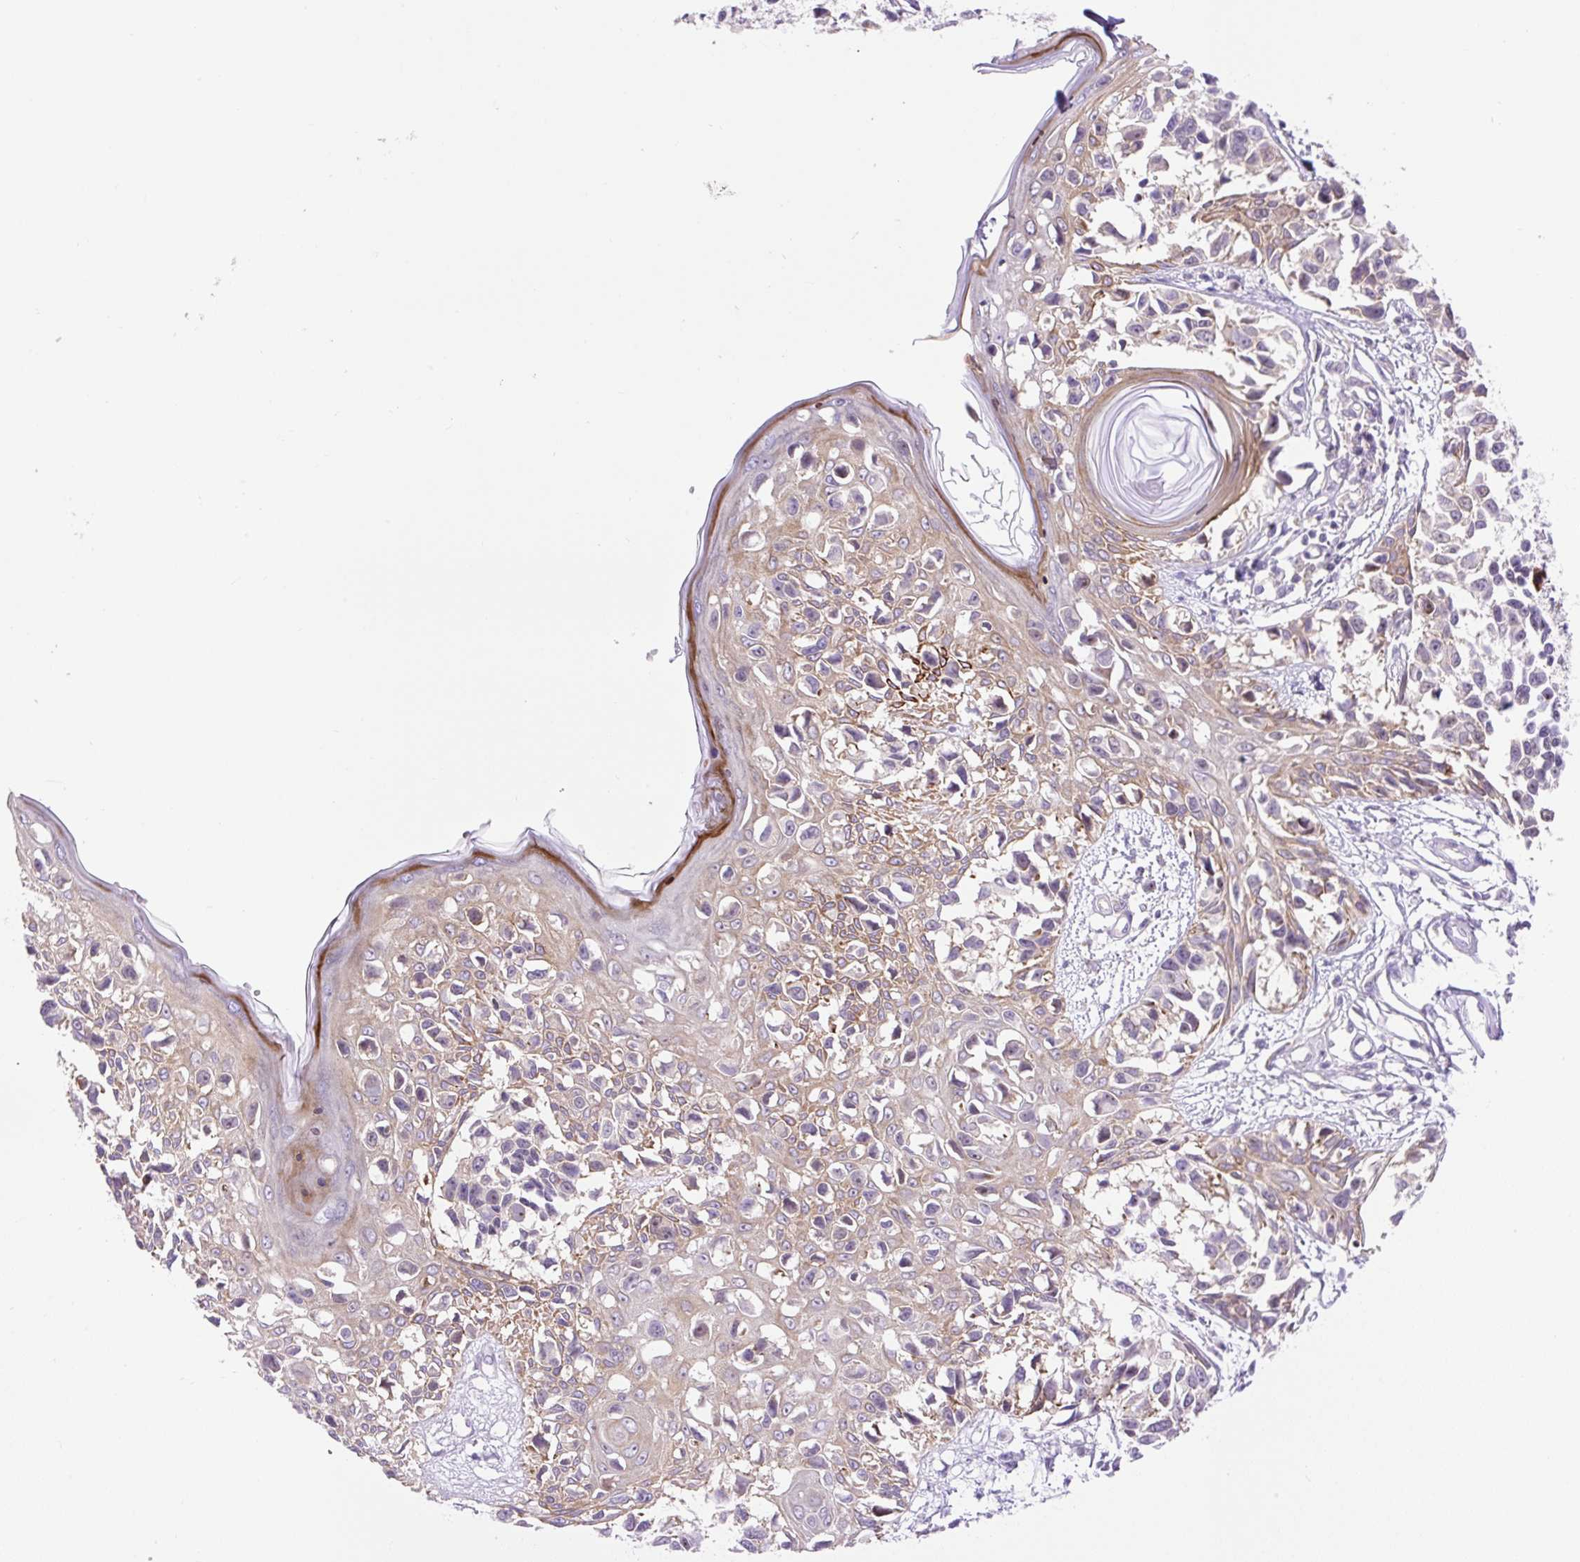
{"staining": {"intensity": "weak", "quantity": "<25%", "location": "cytoplasmic/membranous"}, "tissue": "melanoma", "cell_type": "Tumor cells", "image_type": "cancer", "snomed": [{"axis": "morphology", "description": "Malignant melanoma, NOS"}, {"axis": "topography", "description": "Skin"}], "caption": "The image reveals no significant expression in tumor cells of melanoma.", "gene": "GPR45", "patient": {"sex": "male", "age": 73}}